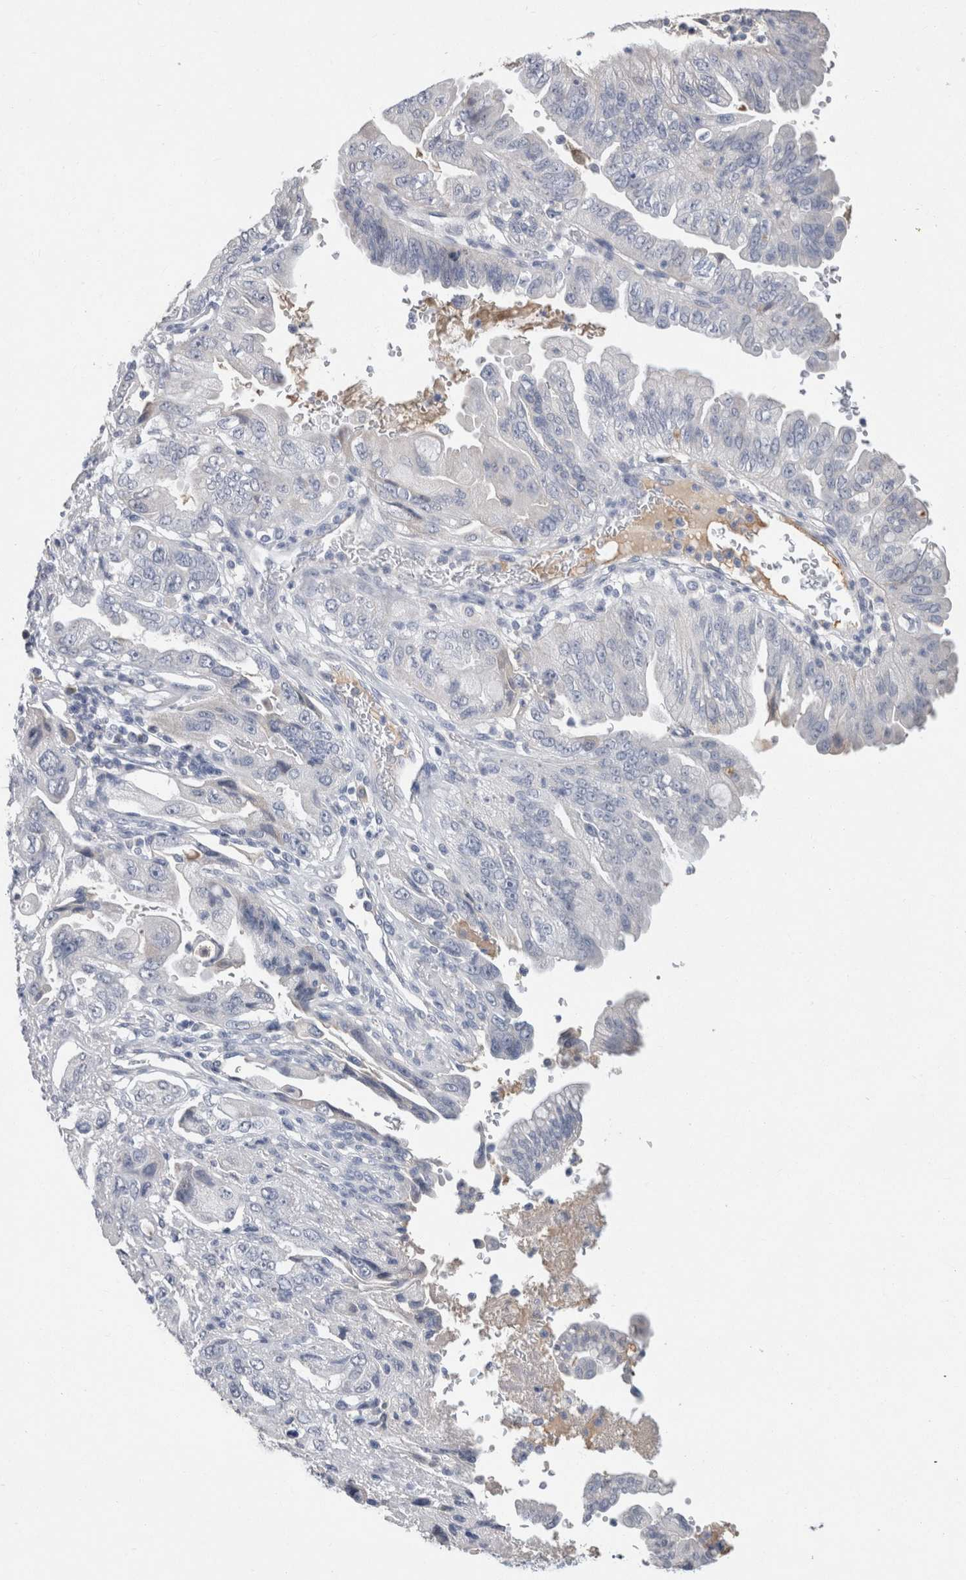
{"staining": {"intensity": "negative", "quantity": "none", "location": "none"}, "tissue": "pancreatic cancer", "cell_type": "Tumor cells", "image_type": "cancer", "snomed": [{"axis": "morphology", "description": "Adenocarcinoma, NOS"}, {"axis": "topography", "description": "Pancreas"}], "caption": "Histopathology image shows no significant protein expression in tumor cells of pancreatic cancer (adenocarcinoma).", "gene": "SCGB1A1", "patient": {"sex": "male", "age": 70}}